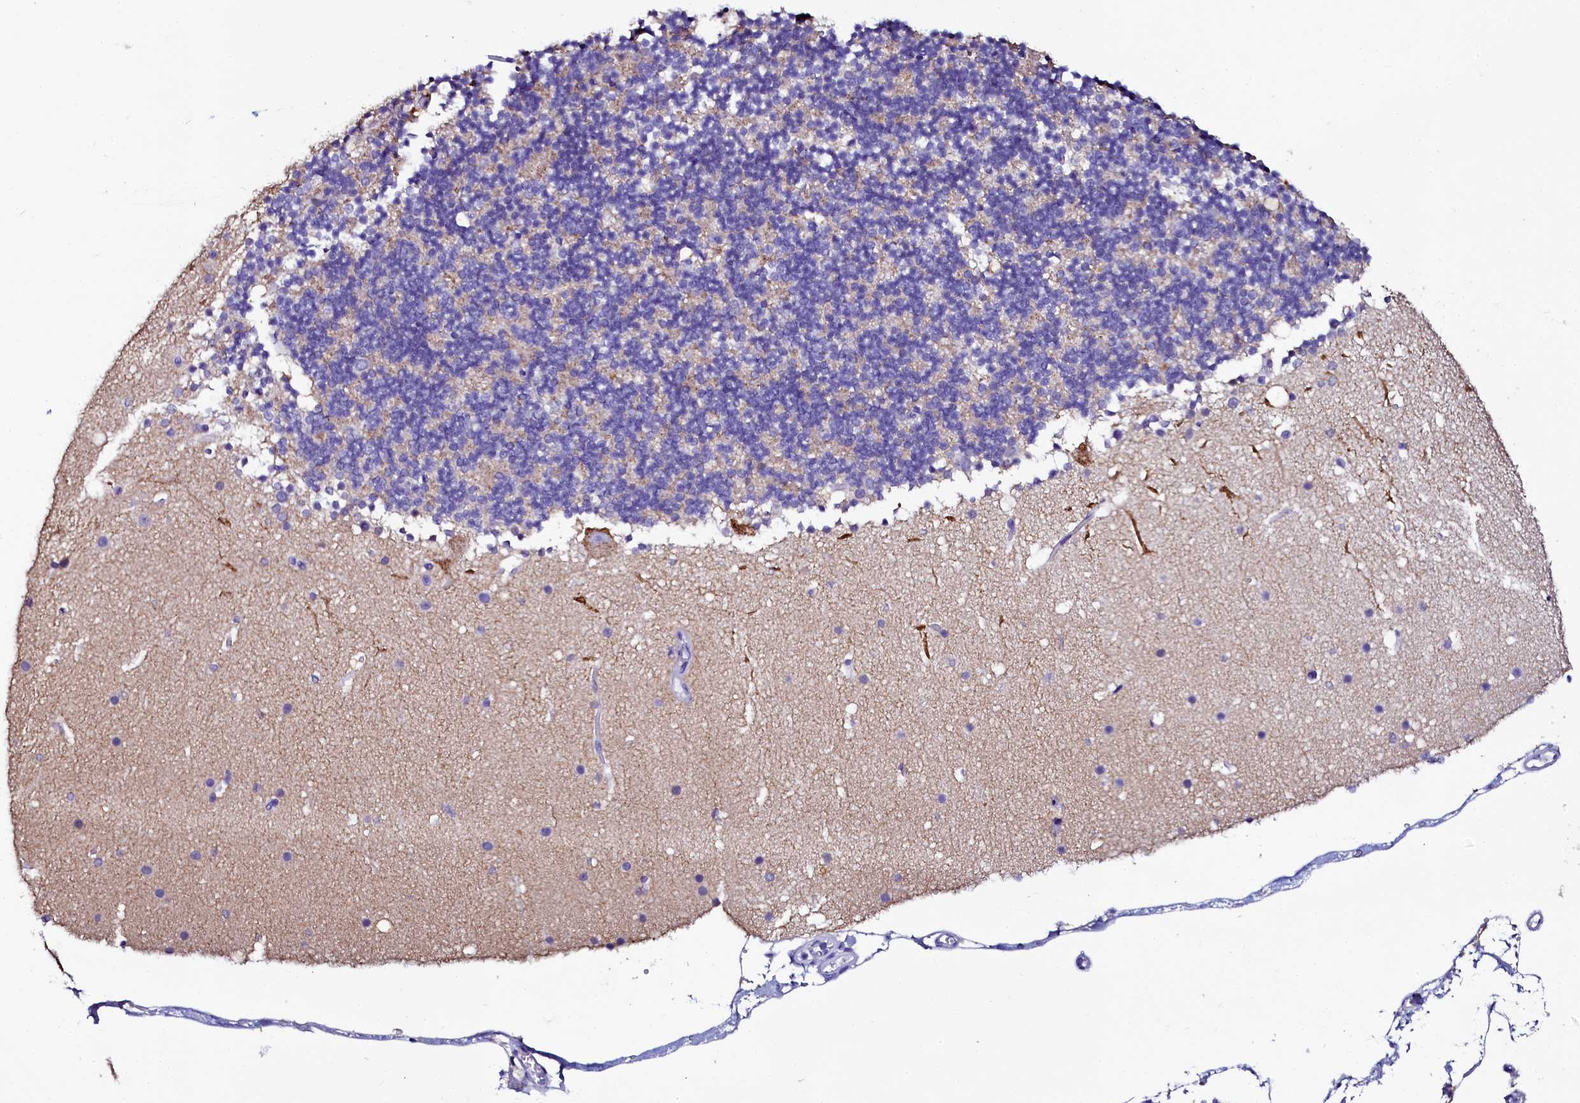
{"staining": {"intensity": "weak", "quantity": "<25%", "location": "cytoplasmic/membranous"}, "tissue": "cerebellum", "cell_type": "Cells in granular layer", "image_type": "normal", "snomed": [{"axis": "morphology", "description": "Normal tissue, NOS"}, {"axis": "topography", "description": "Cerebellum"}], "caption": "The micrograph exhibits no significant expression in cells in granular layer of cerebellum. (DAB (3,3'-diaminobenzidine) IHC, high magnification).", "gene": "SORD", "patient": {"sex": "male", "age": 57}}